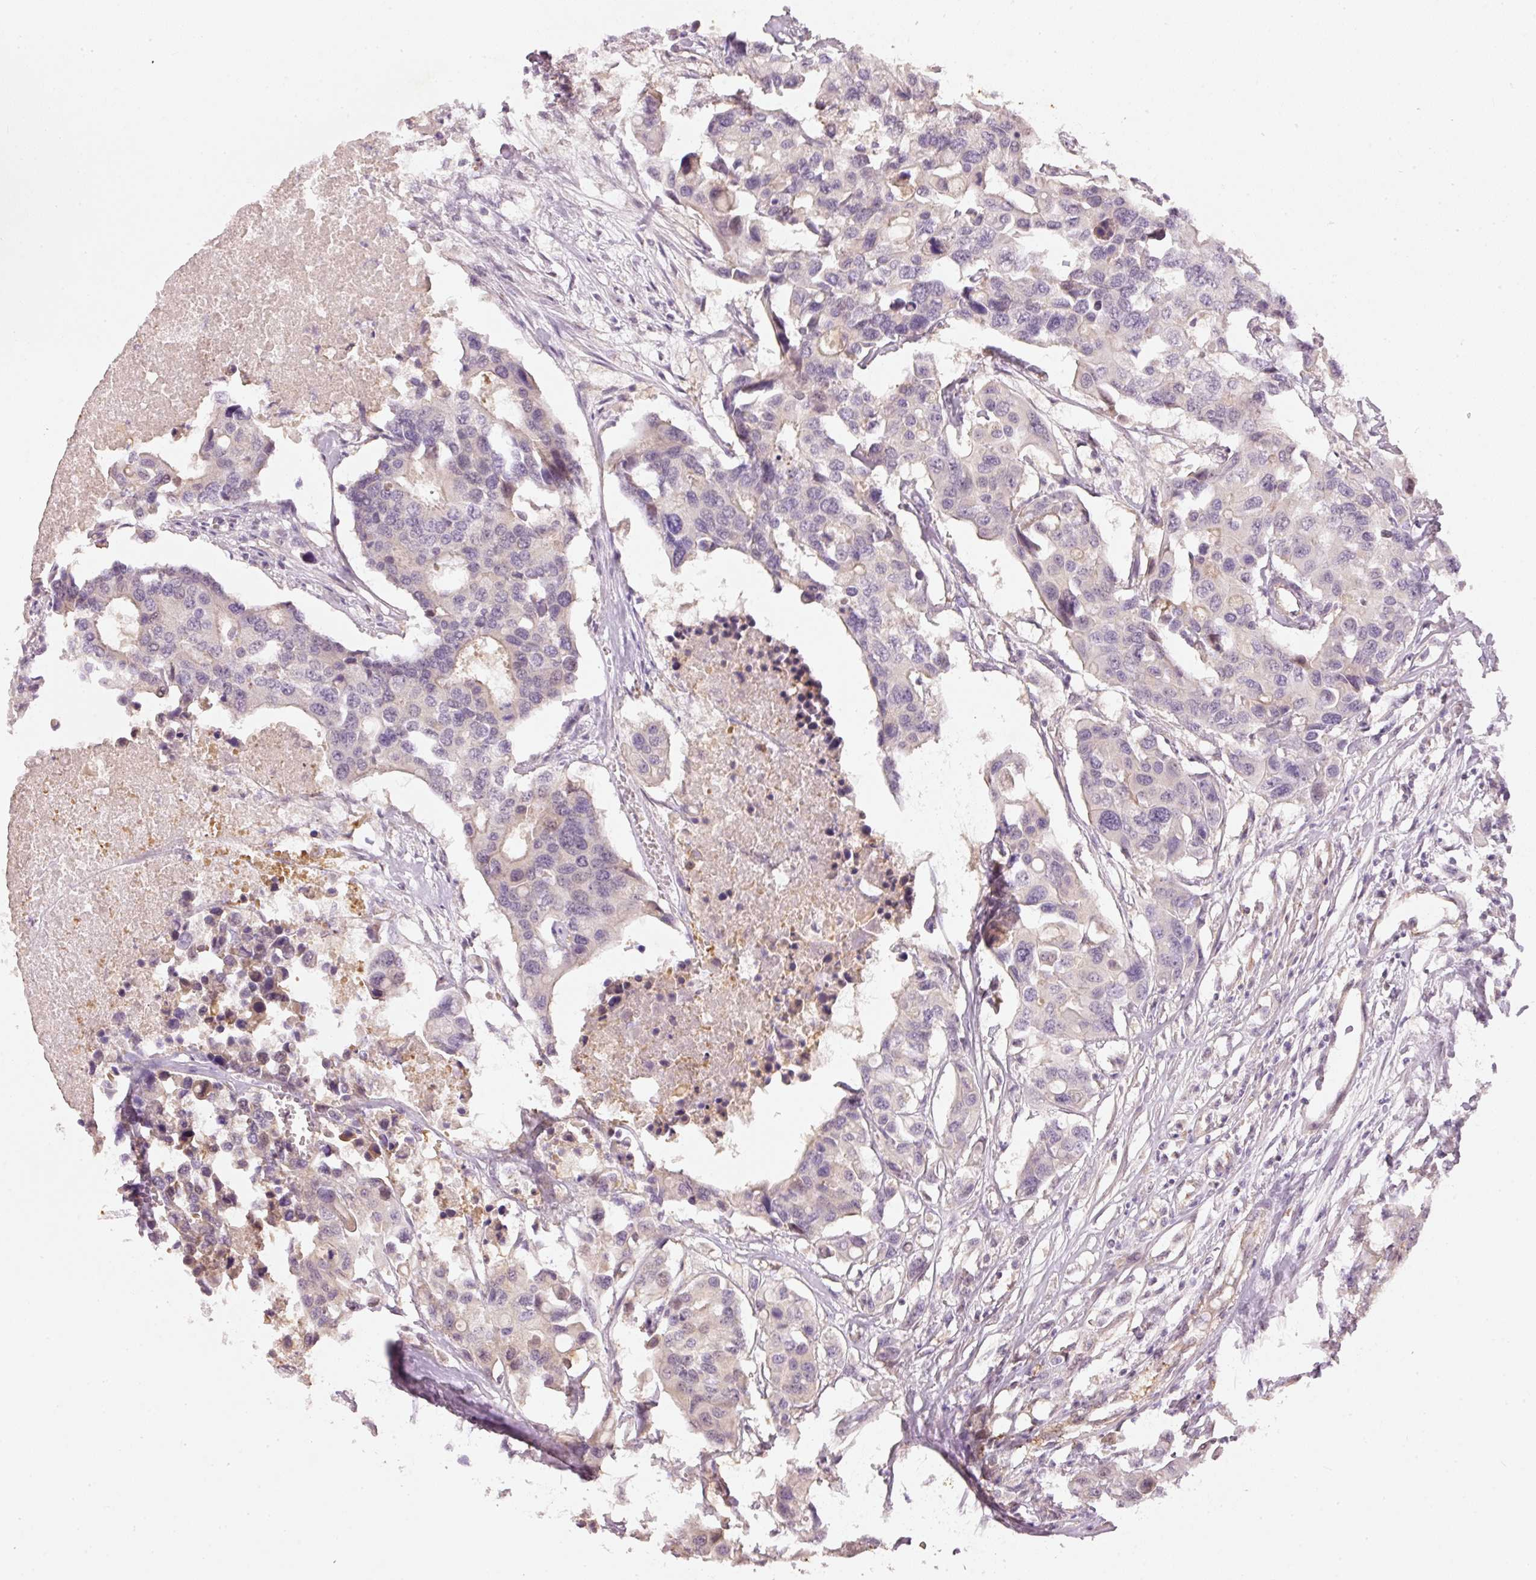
{"staining": {"intensity": "negative", "quantity": "none", "location": "none"}, "tissue": "colorectal cancer", "cell_type": "Tumor cells", "image_type": "cancer", "snomed": [{"axis": "morphology", "description": "Adenocarcinoma, NOS"}, {"axis": "topography", "description": "Colon"}], "caption": "Adenocarcinoma (colorectal) was stained to show a protein in brown. There is no significant positivity in tumor cells.", "gene": "RGL2", "patient": {"sex": "male", "age": 77}}